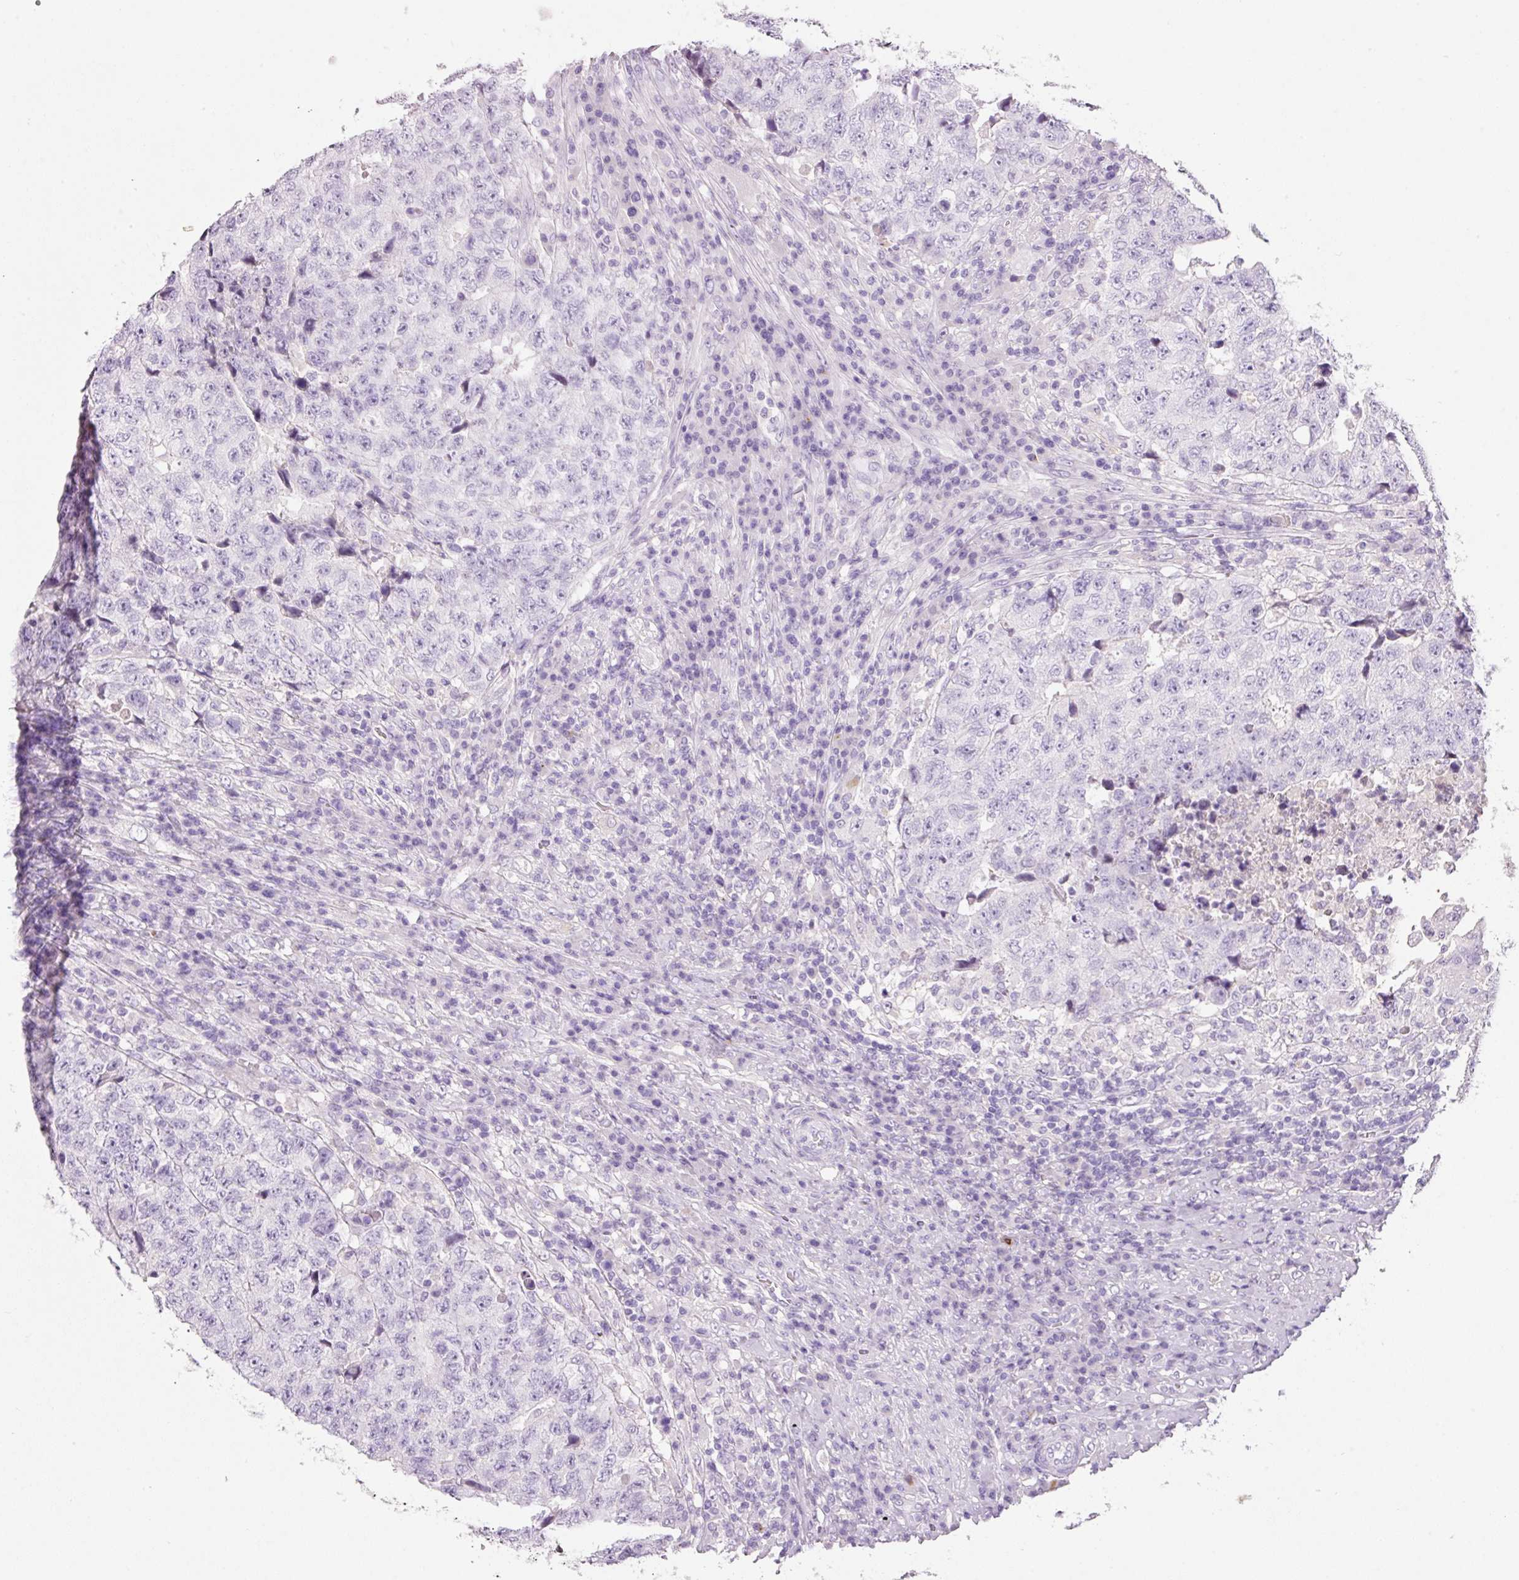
{"staining": {"intensity": "negative", "quantity": "none", "location": "none"}, "tissue": "testis cancer", "cell_type": "Tumor cells", "image_type": "cancer", "snomed": [{"axis": "morphology", "description": "Necrosis, NOS"}, {"axis": "morphology", "description": "Carcinoma, Embryonal, NOS"}, {"axis": "topography", "description": "Testis"}], "caption": "This photomicrograph is of testis embryonal carcinoma stained with immunohistochemistry (IHC) to label a protein in brown with the nuclei are counter-stained blue. There is no staining in tumor cells. Brightfield microscopy of immunohistochemistry (IHC) stained with DAB (3,3'-diaminobenzidine) (brown) and hematoxylin (blue), captured at high magnification.", "gene": "DNM1", "patient": {"sex": "male", "age": 19}}